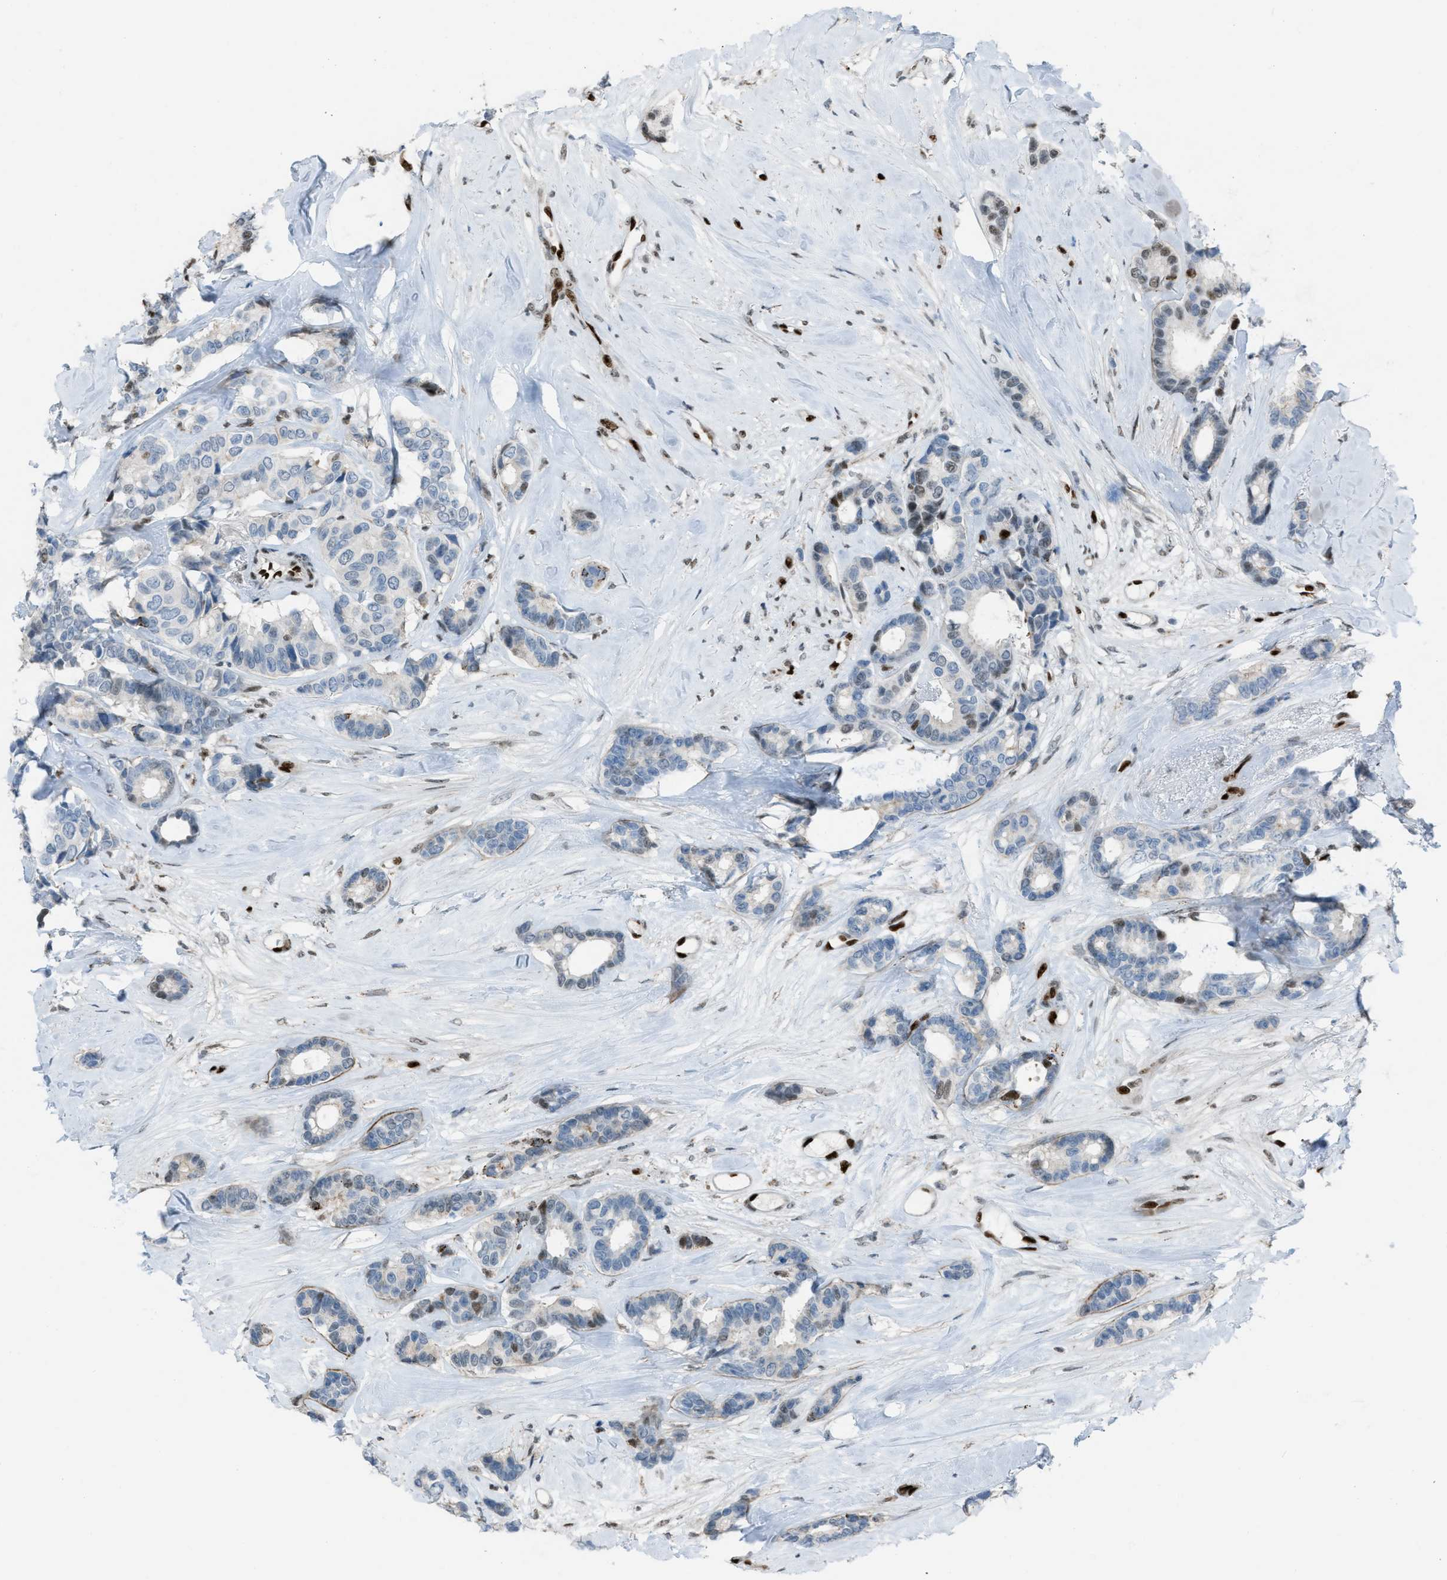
{"staining": {"intensity": "moderate", "quantity": "<25%", "location": "nuclear"}, "tissue": "breast cancer", "cell_type": "Tumor cells", "image_type": "cancer", "snomed": [{"axis": "morphology", "description": "Duct carcinoma"}, {"axis": "topography", "description": "Breast"}], "caption": "Moderate nuclear positivity for a protein is appreciated in about <25% of tumor cells of breast cancer (infiltrating ductal carcinoma) using IHC.", "gene": "SLFN5", "patient": {"sex": "female", "age": 87}}